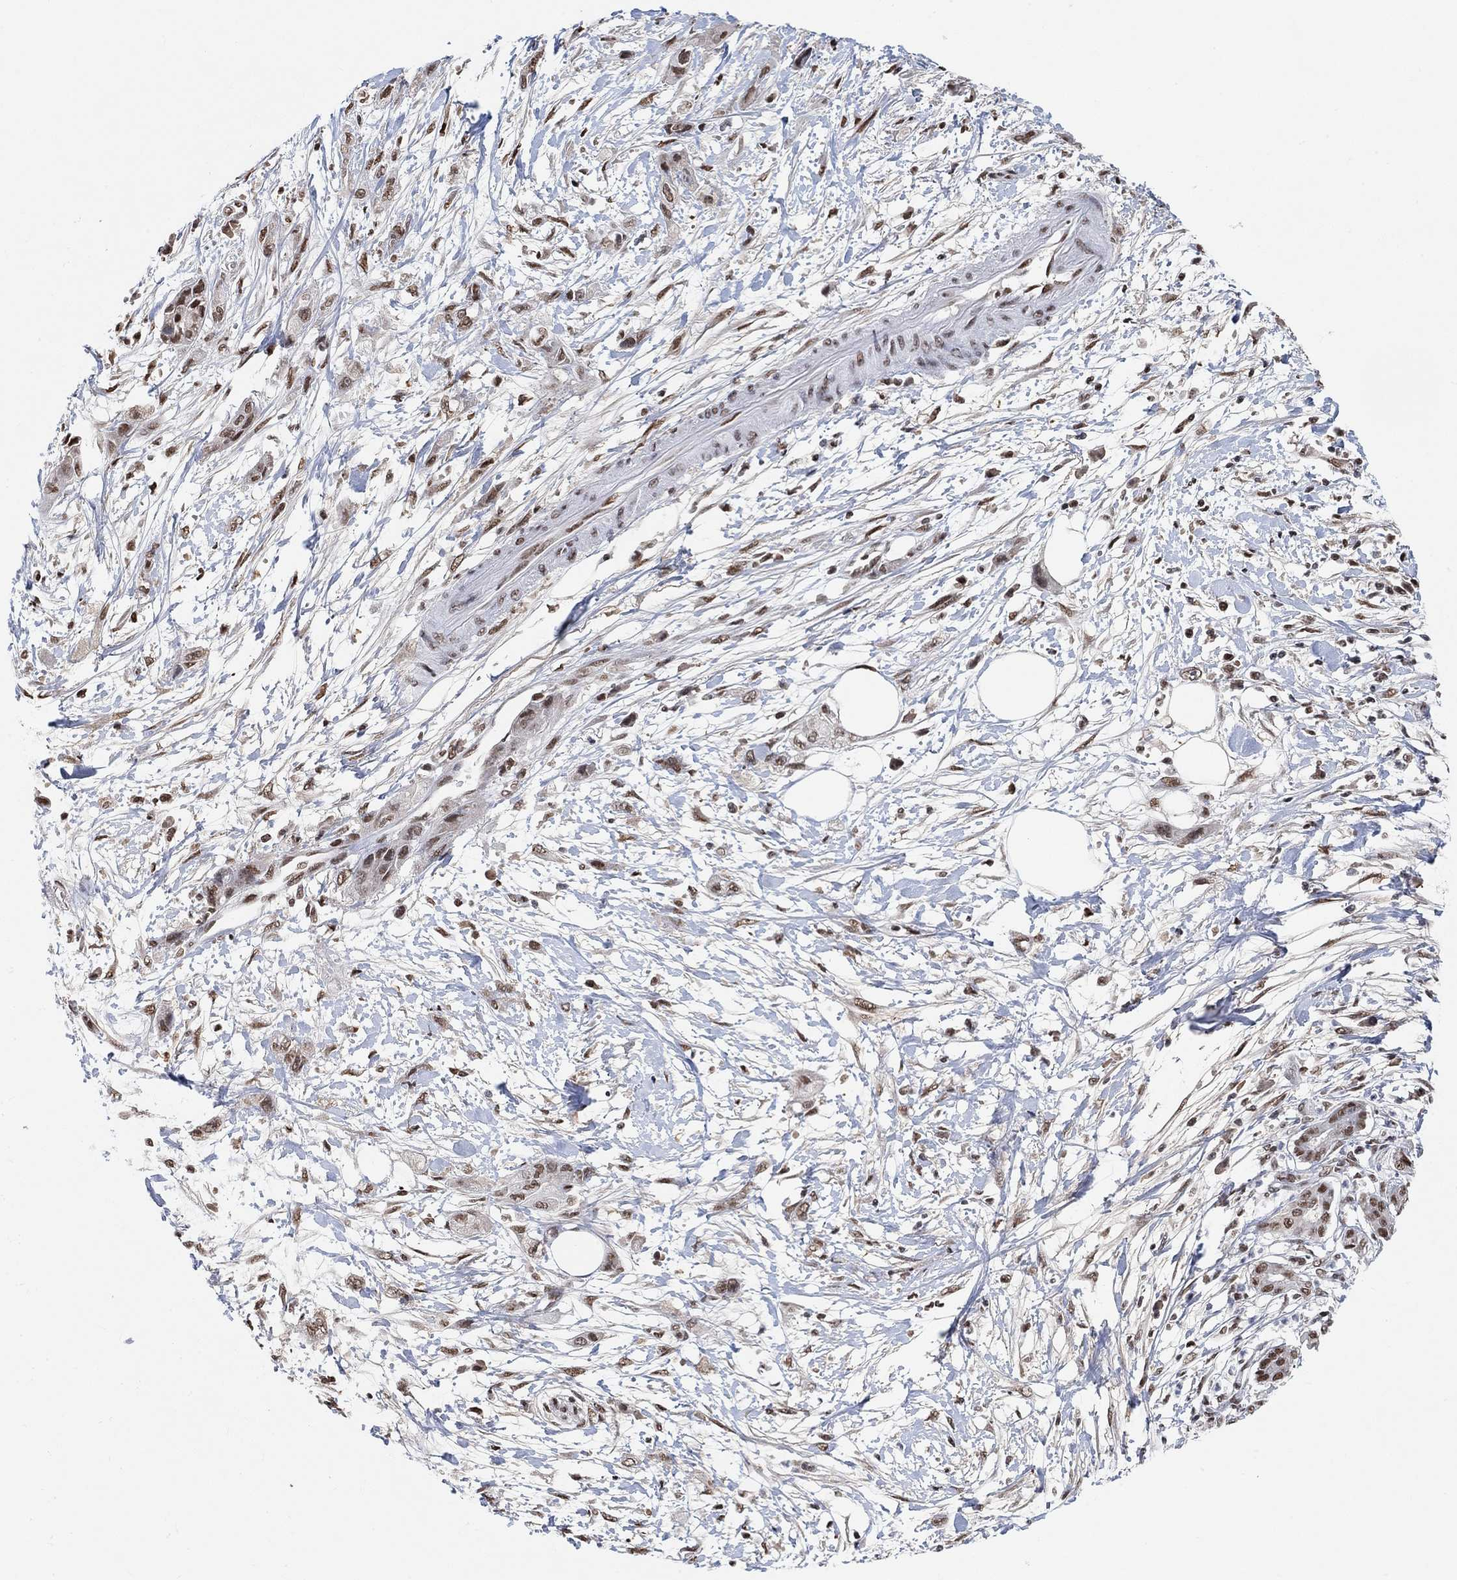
{"staining": {"intensity": "moderate", "quantity": ">75%", "location": "nuclear"}, "tissue": "pancreatic cancer", "cell_type": "Tumor cells", "image_type": "cancer", "snomed": [{"axis": "morphology", "description": "Adenocarcinoma, NOS"}, {"axis": "topography", "description": "Pancreas"}], "caption": "Tumor cells demonstrate medium levels of moderate nuclear expression in about >75% of cells in human pancreatic cancer (adenocarcinoma).", "gene": "USP39", "patient": {"sex": "male", "age": 72}}